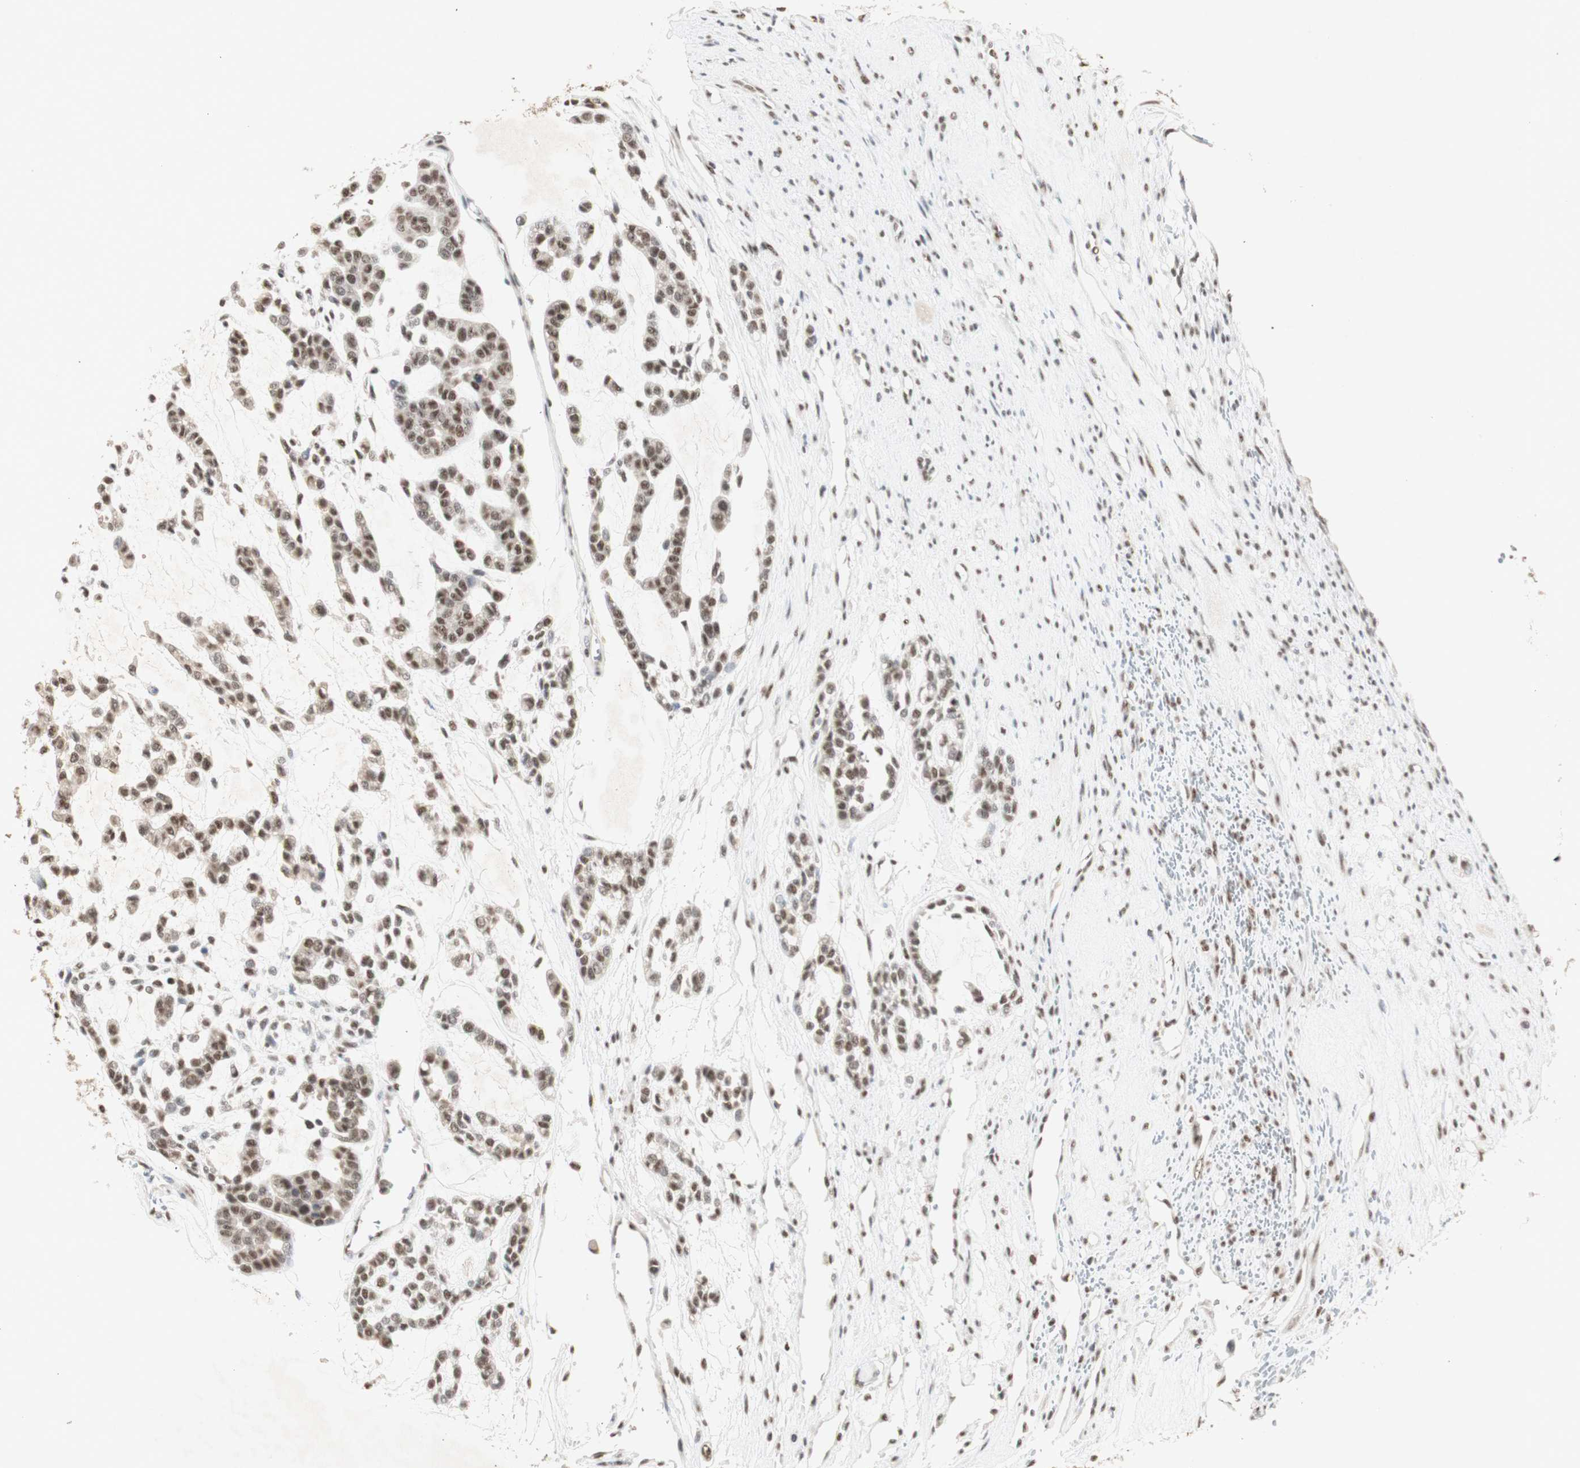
{"staining": {"intensity": "moderate", "quantity": ">75%", "location": "nuclear"}, "tissue": "head and neck cancer", "cell_type": "Tumor cells", "image_type": "cancer", "snomed": [{"axis": "morphology", "description": "Adenocarcinoma, NOS"}, {"axis": "morphology", "description": "Adenoma, NOS"}, {"axis": "topography", "description": "Head-Neck"}], "caption": "A high-resolution image shows immunohistochemistry staining of head and neck cancer, which displays moderate nuclear positivity in about >75% of tumor cells. (Brightfield microscopy of DAB IHC at high magnification).", "gene": "SNRPB", "patient": {"sex": "female", "age": 55}}